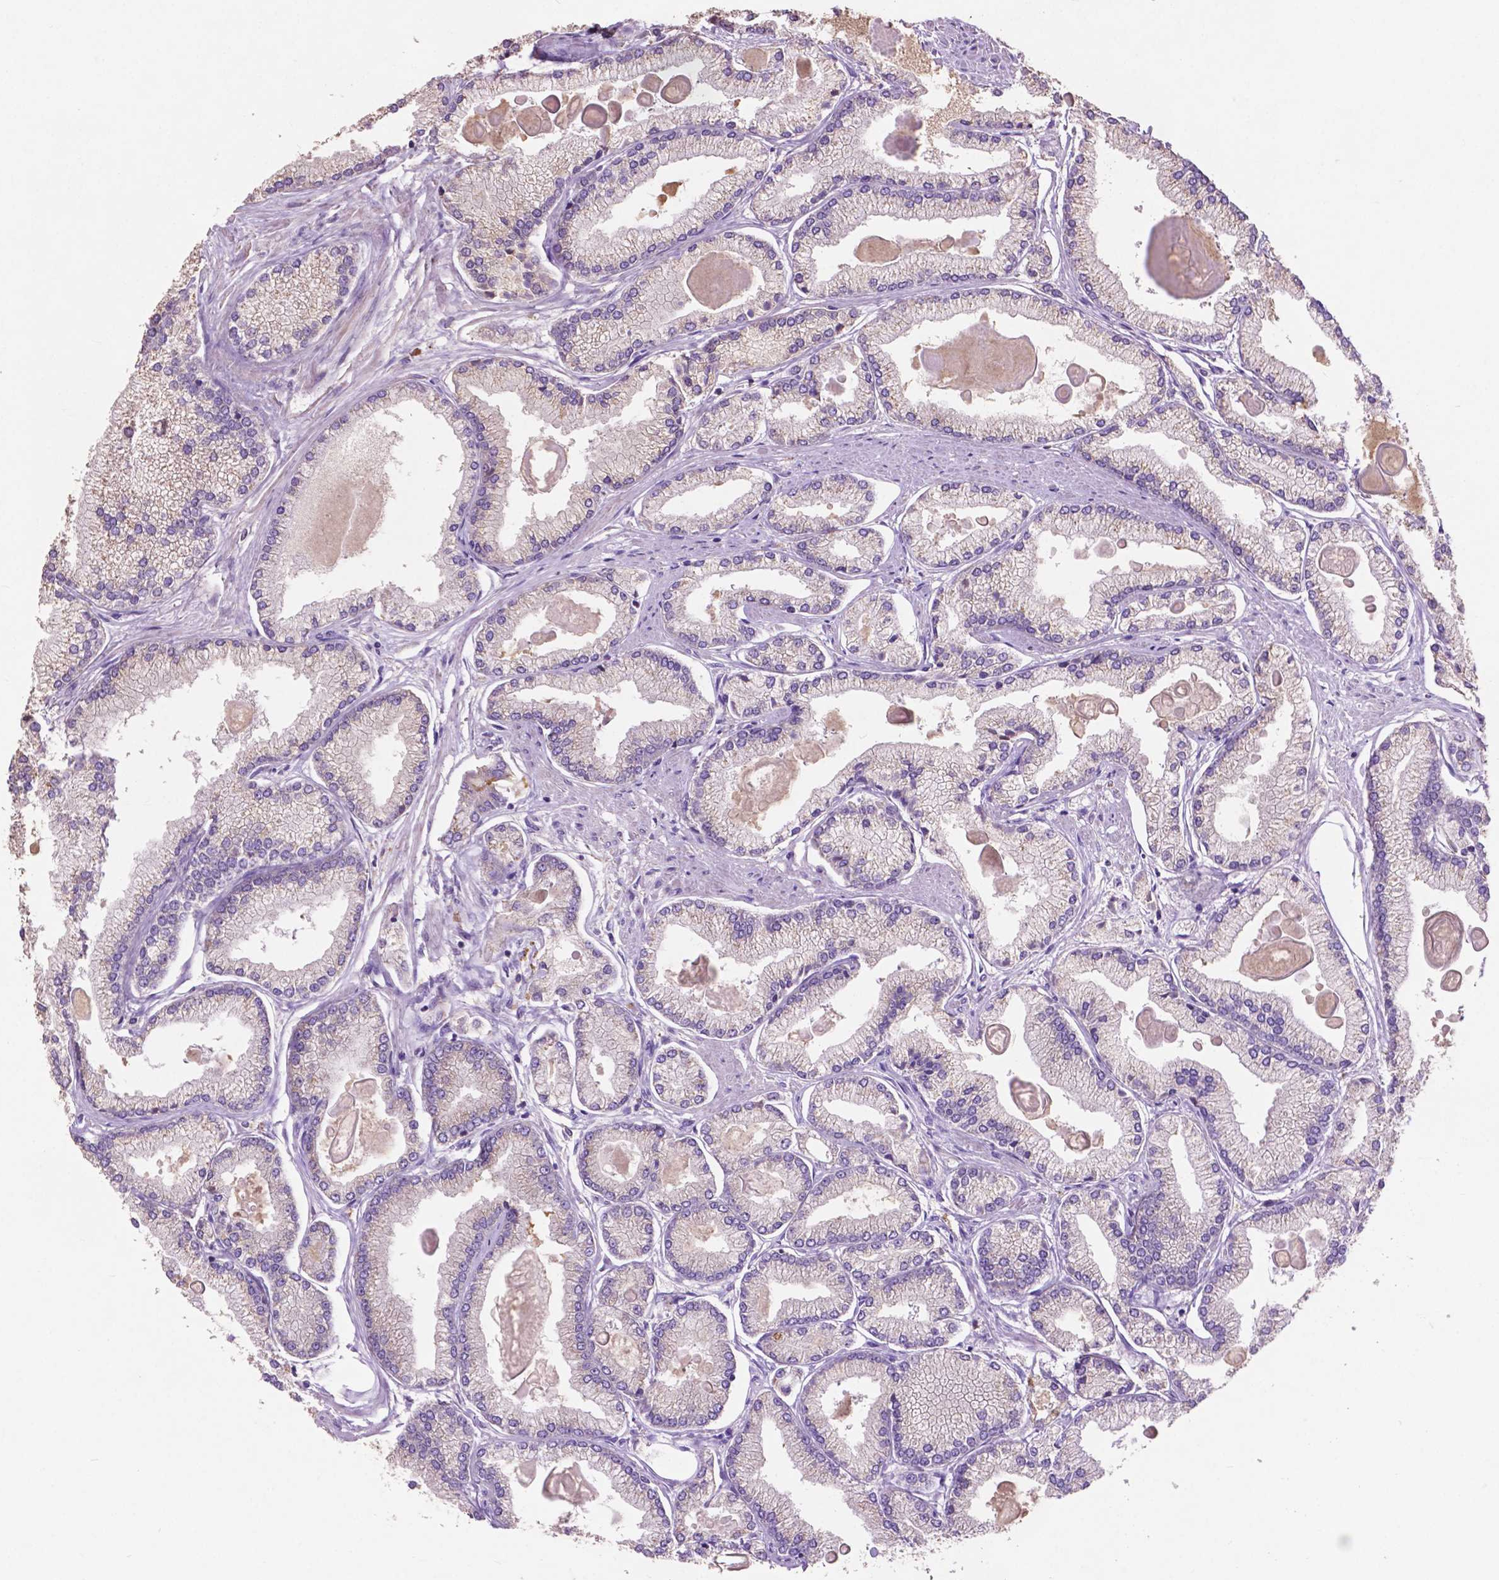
{"staining": {"intensity": "negative", "quantity": "none", "location": "none"}, "tissue": "prostate cancer", "cell_type": "Tumor cells", "image_type": "cancer", "snomed": [{"axis": "morphology", "description": "Adenocarcinoma, High grade"}, {"axis": "topography", "description": "Prostate"}], "caption": "Photomicrograph shows no protein positivity in tumor cells of adenocarcinoma (high-grade) (prostate) tissue.", "gene": "MBTPS1", "patient": {"sex": "male", "age": 68}}